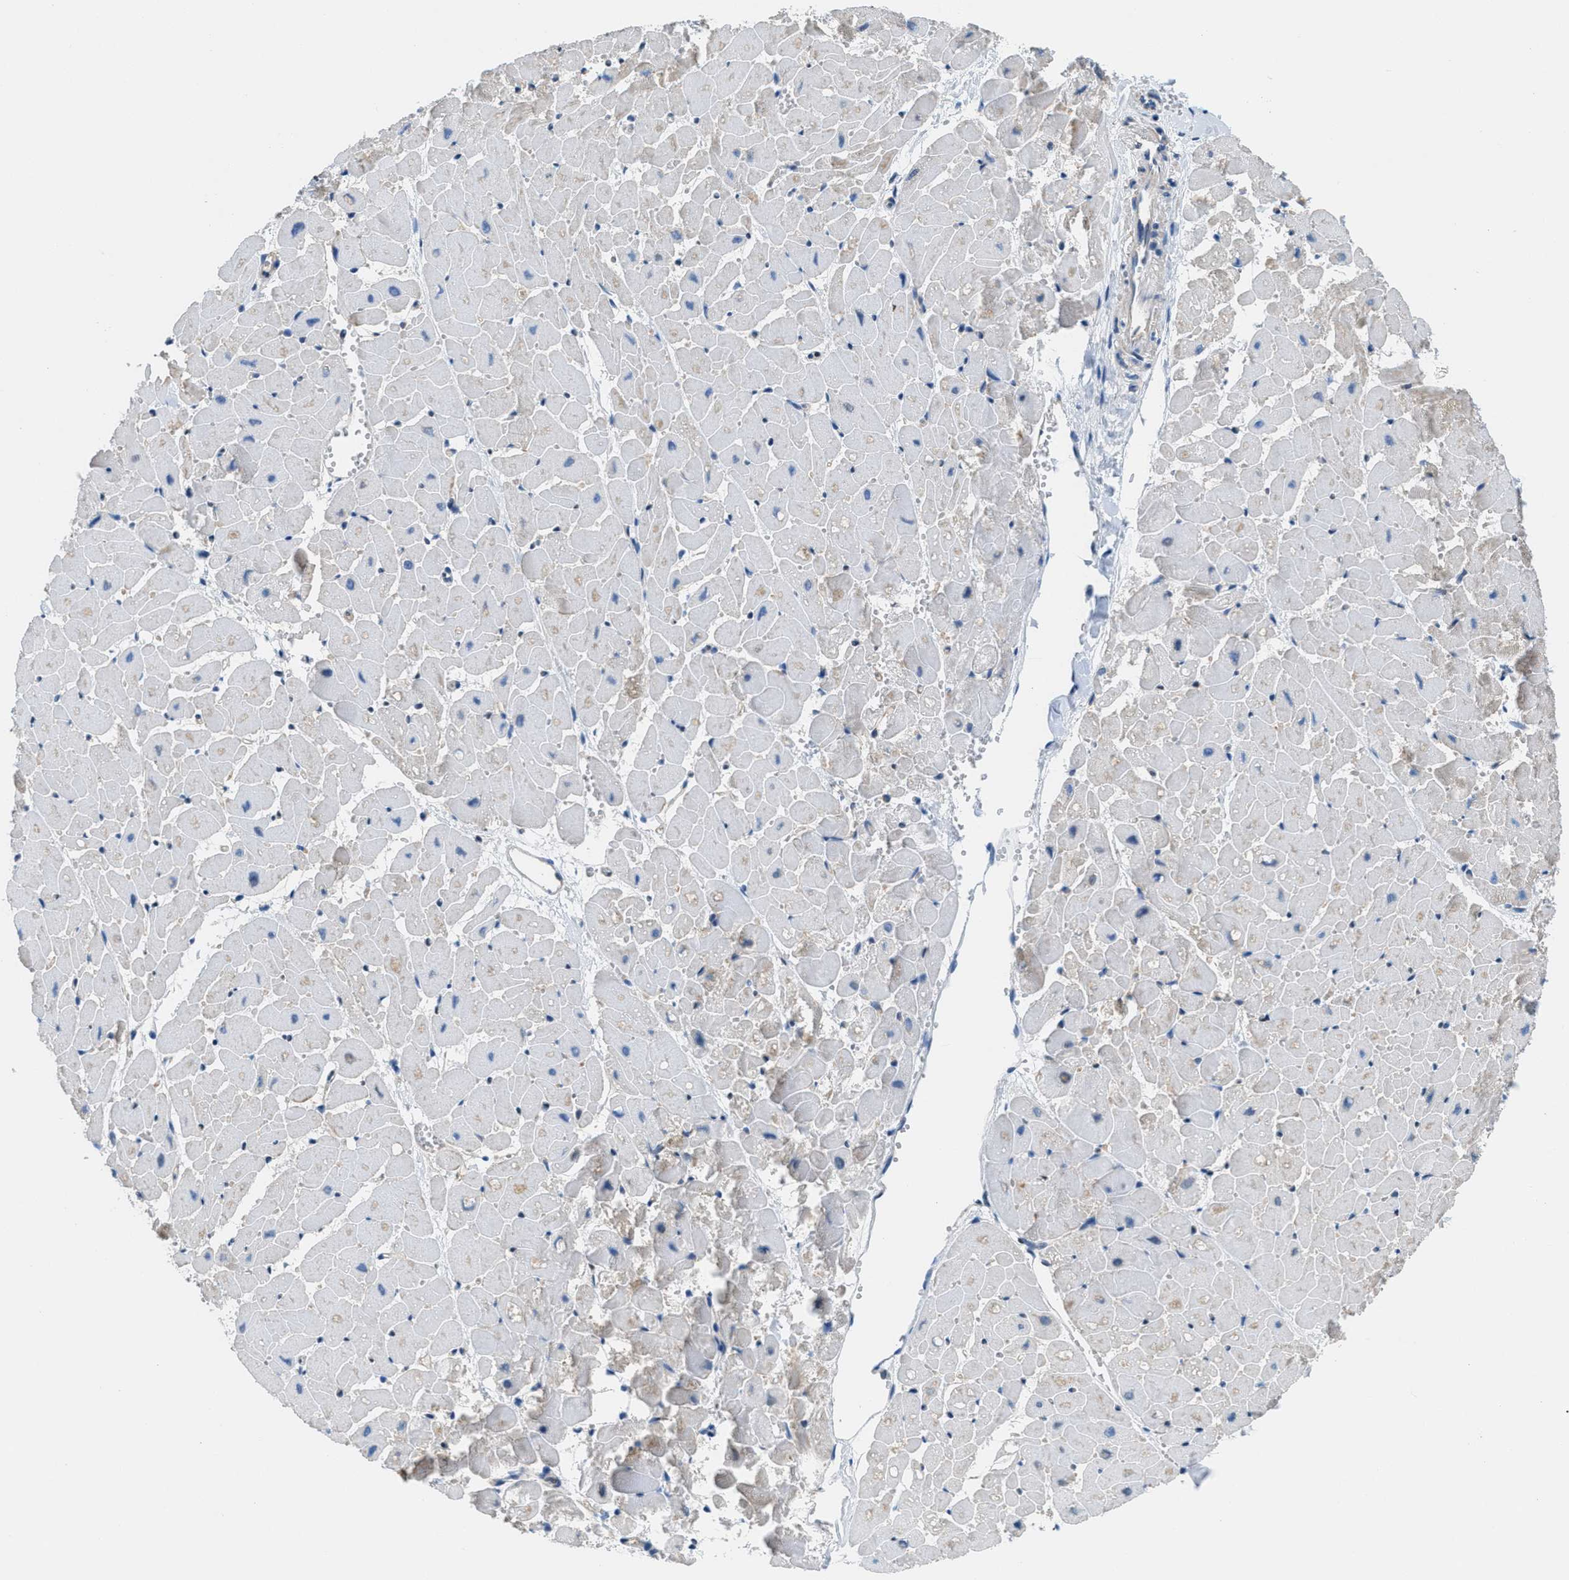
{"staining": {"intensity": "moderate", "quantity": "<25%", "location": "cytoplasmic/membranous"}, "tissue": "heart muscle", "cell_type": "Cardiomyocytes", "image_type": "normal", "snomed": [{"axis": "morphology", "description": "Normal tissue, NOS"}, {"axis": "topography", "description": "Heart"}], "caption": "Immunohistochemical staining of unremarkable human heart muscle demonstrates moderate cytoplasmic/membranous protein expression in approximately <25% of cardiomyocytes. (brown staining indicates protein expression, while blue staining denotes nuclei).", "gene": "PIP5K1C", "patient": {"sex": "female", "age": 19}}